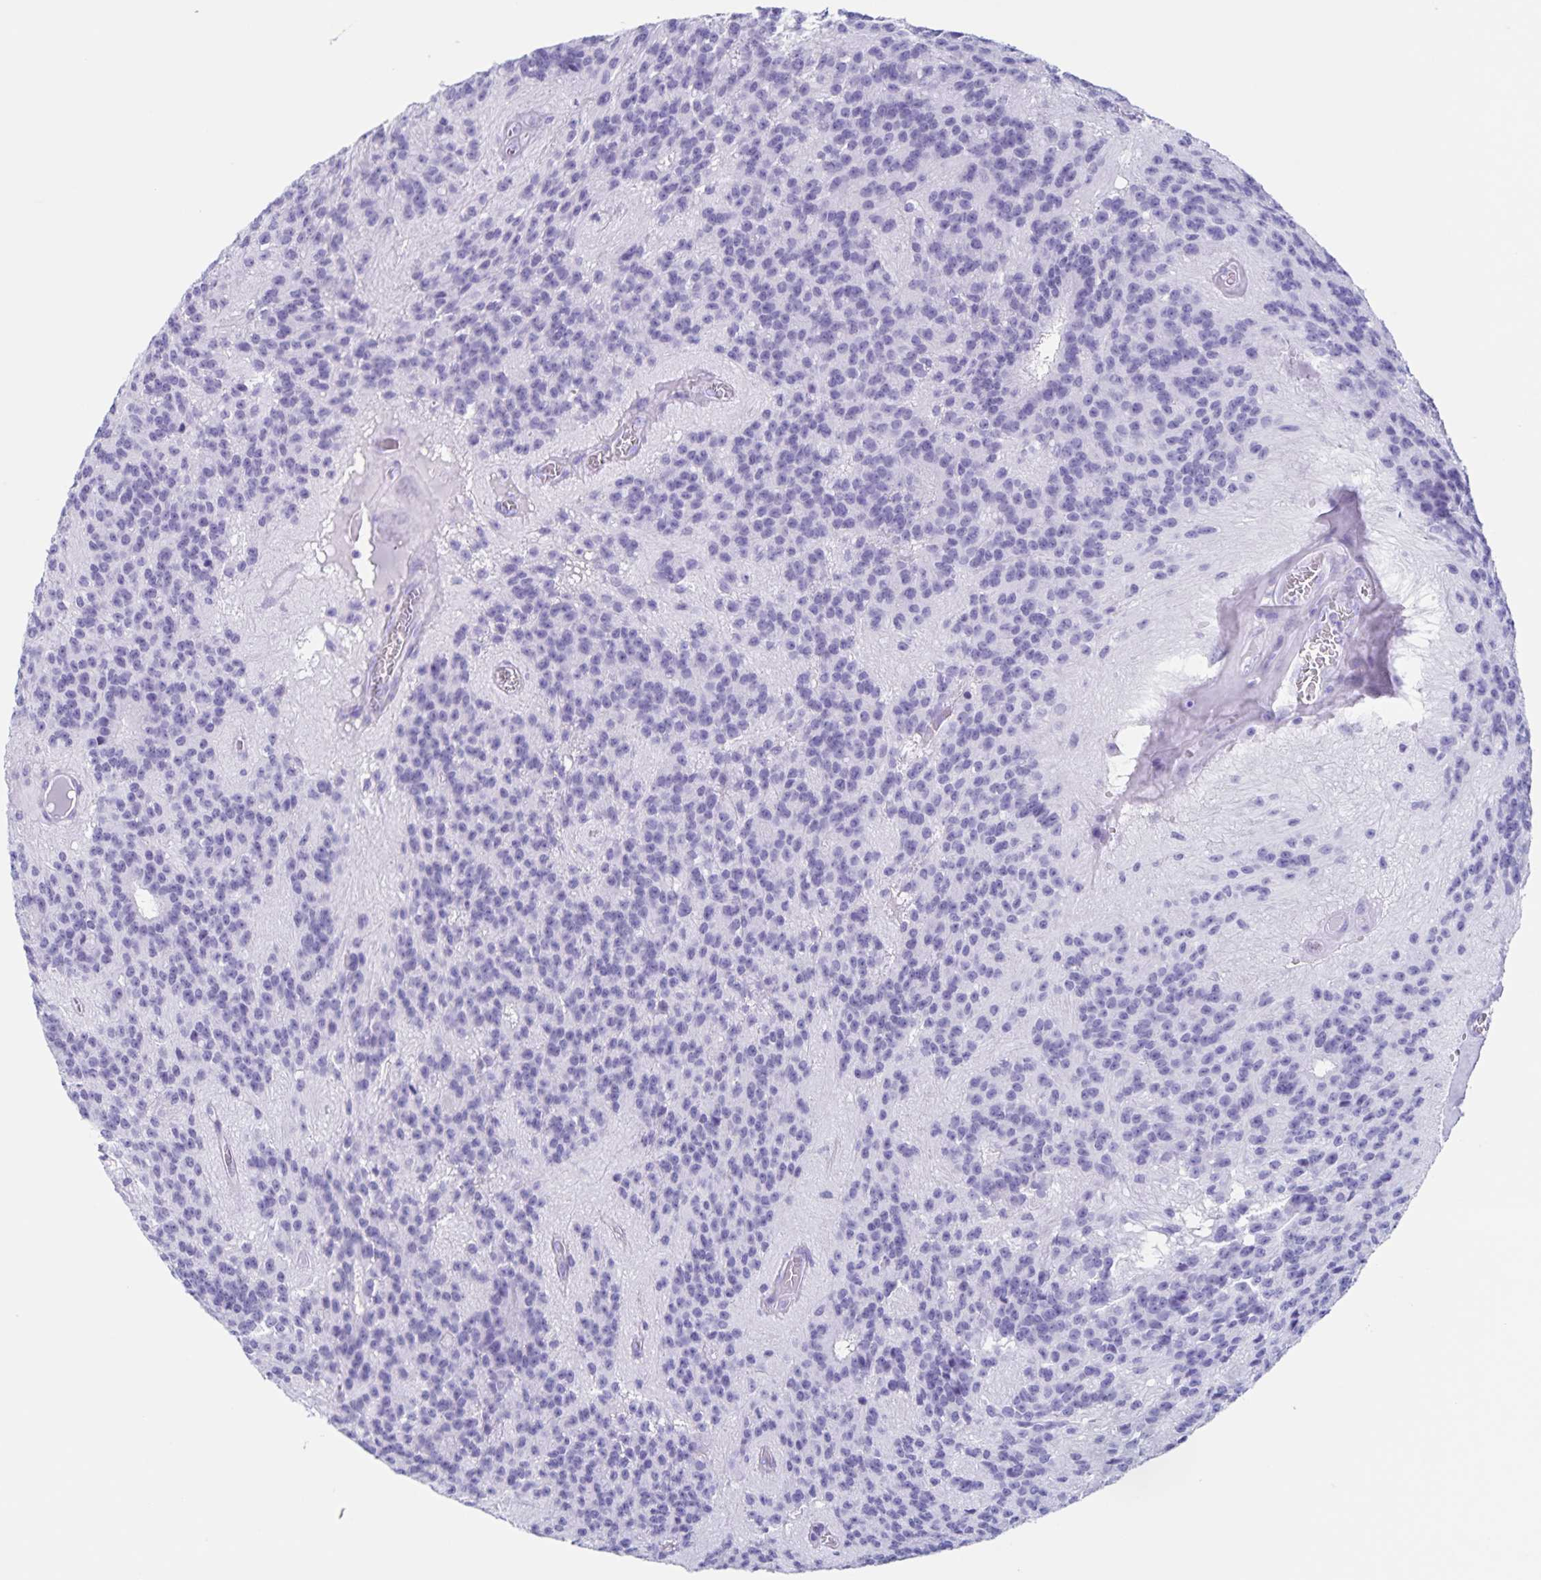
{"staining": {"intensity": "negative", "quantity": "none", "location": "none"}, "tissue": "glioma", "cell_type": "Tumor cells", "image_type": "cancer", "snomed": [{"axis": "morphology", "description": "Glioma, malignant, Low grade"}, {"axis": "topography", "description": "Brain"}], "caption": "A high-resolution photomicrograph shows immunohistochemistry (IHC) staining of malignant low-grade glioma, which demonstrates no significant staining in tumor cells. Nuclei are stained in blue.", "gene": "C12orf56", "patient": {"sex": "male", "age": 31}}